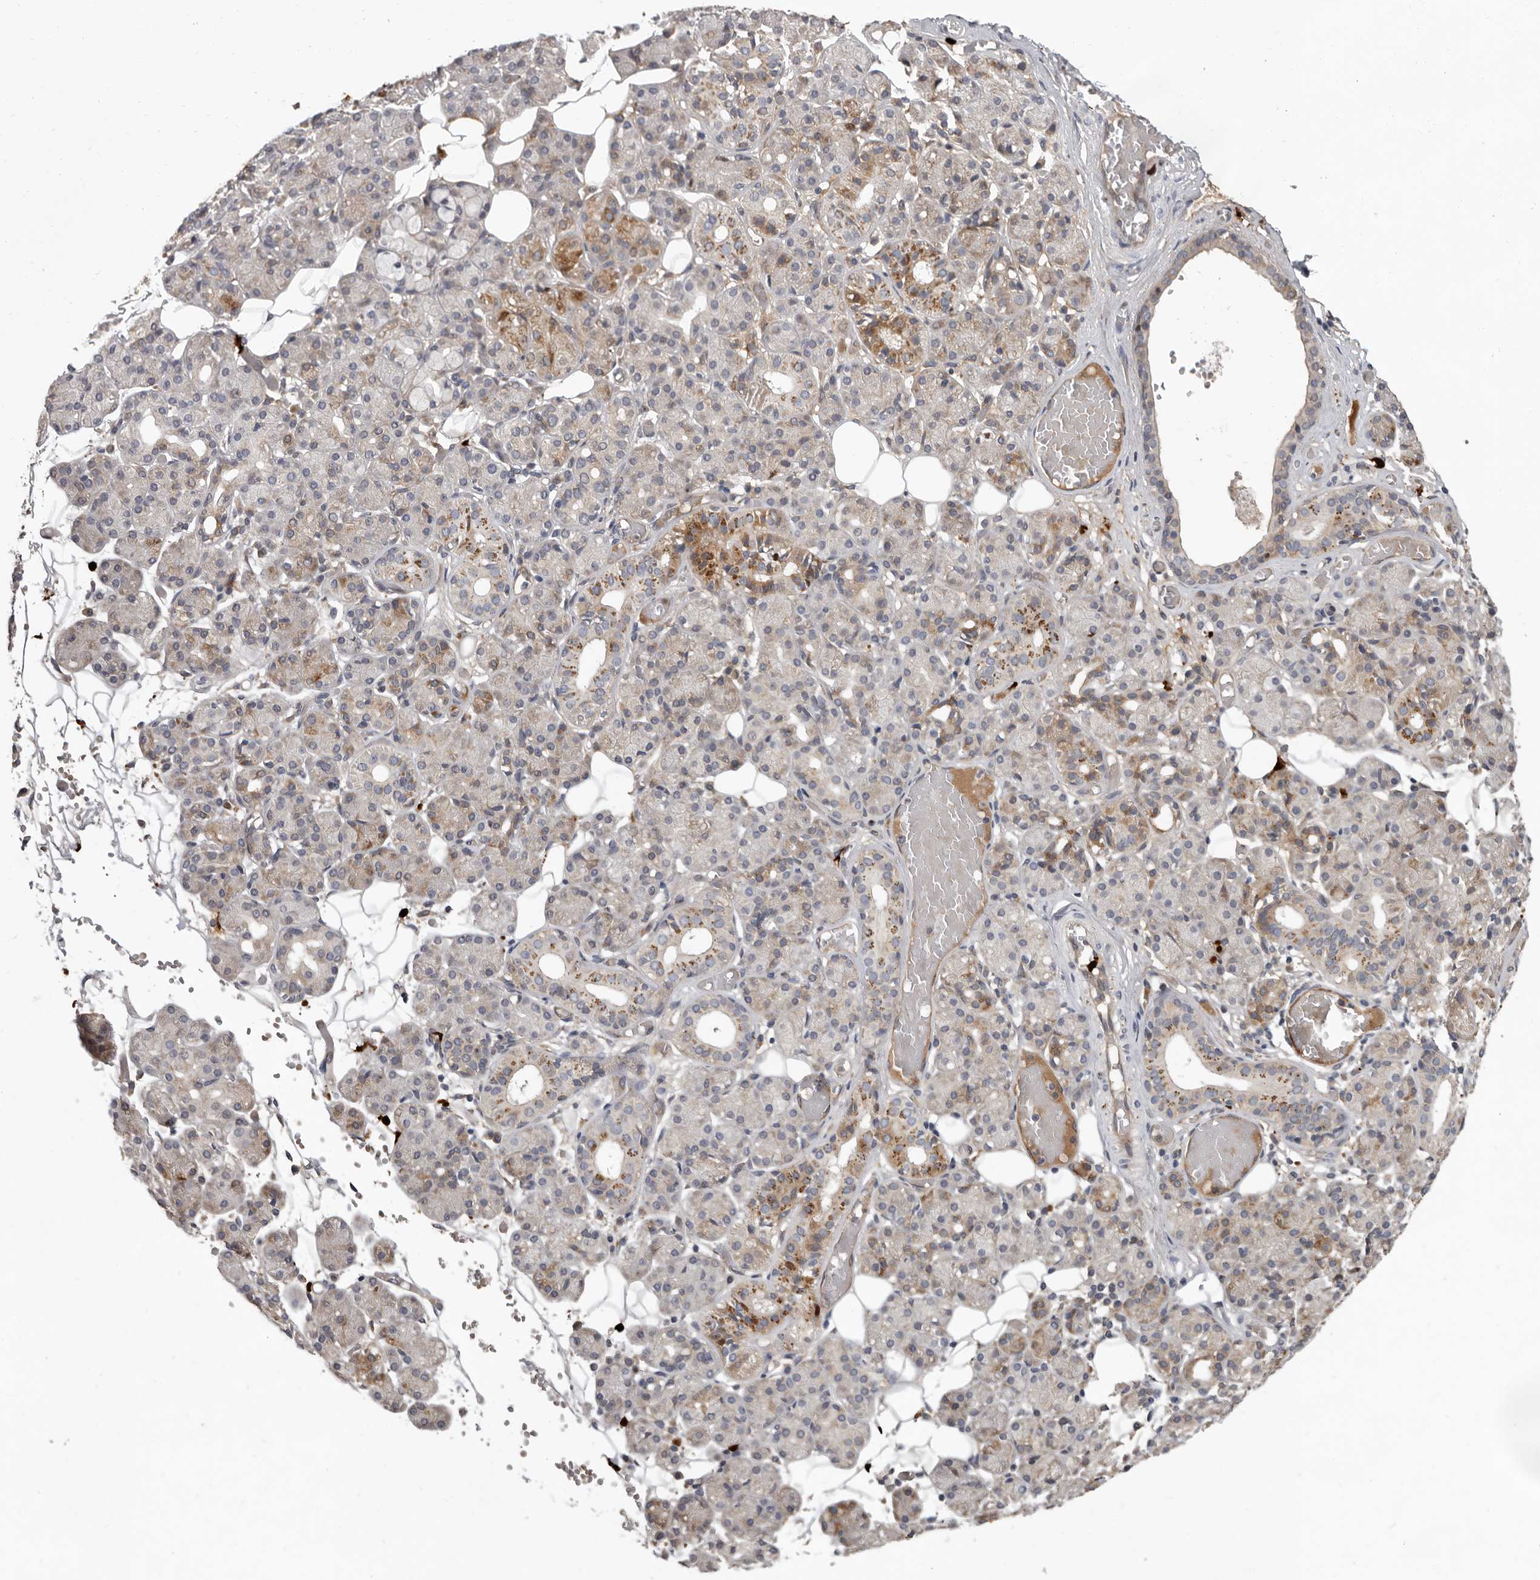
{"staining": {"intensity": "moderate", "quantity": "<25%", "location": "cytoplasmic/membranous"}, "tissue": "salivary gland", "cell_type": "Glandular cells", "image_type": "normal", "snomed": [{"axis": "morphology", "description": "Normal tissue, NOS"}, {"axis": "topography", "description": "Salivary gland"}], "caption": "Protein analysis of normal salivary gland reveals moderate cytoplasmic/membranous staining in about <25% of glandular cells.", "gene": "MTF1", "patient": {"sex": "male", "age": 63}}